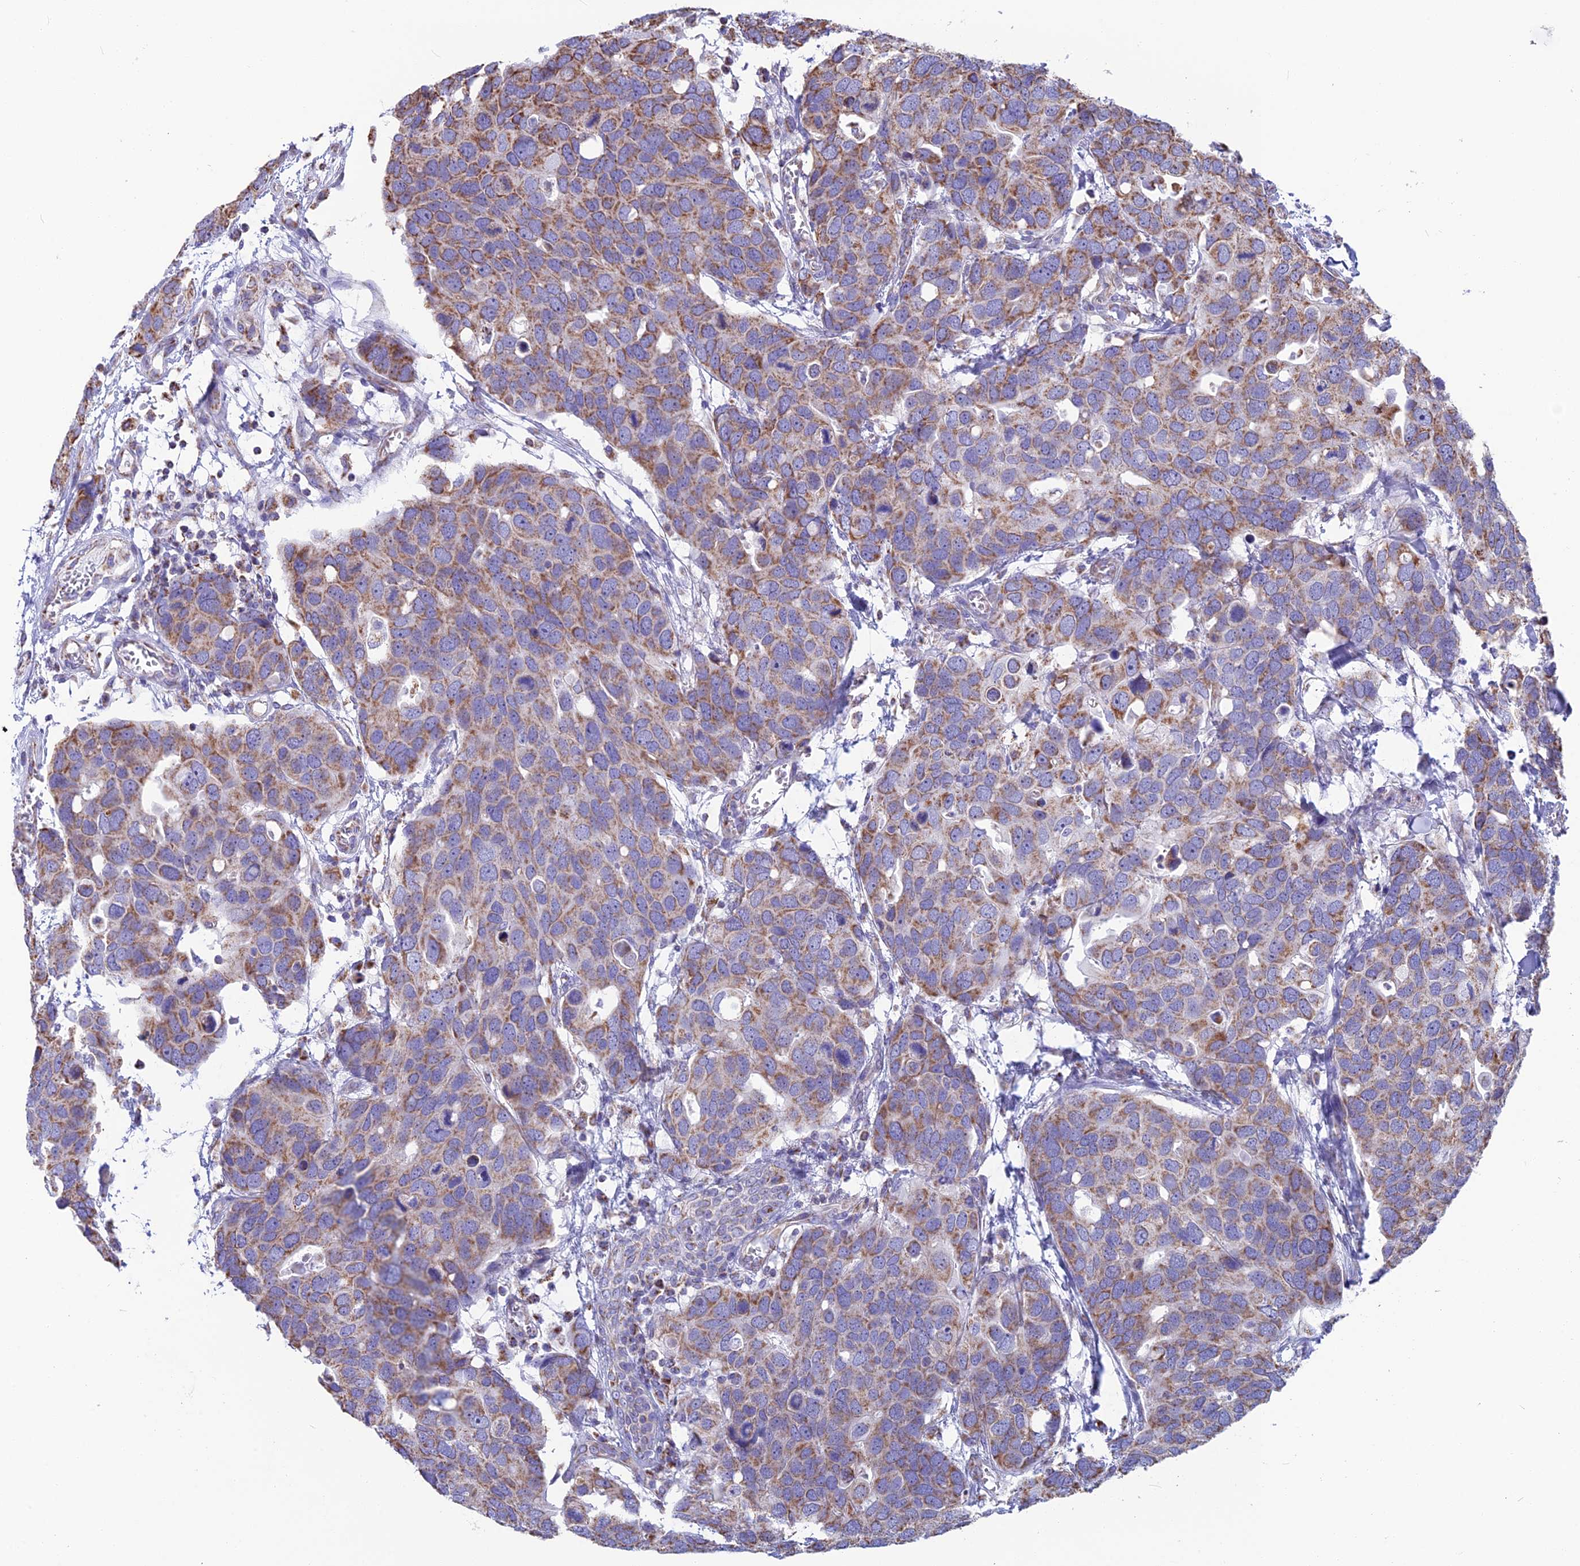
{"staining": {"intensity": "weak", "quantity": ">75%", "location": "cytoplasmic/membranous"}, "tissue": "breast cancer", "cell_type": "Tumor cells", "image_type": "cancer", "snomed": [{"axis": "morphology", "description": "Duct carcinoma"}, {"axis": "topography", "description": "Breast"}], "caption": "There is low levels of weak cytoplasmic/membranous expression in tumor cells of breast infiltrating ductal carcinoma, as demonstrated by immunohistochemical staining (brown color).", "gene": "CS", "patient": {"sex": "female", "age": 83}}